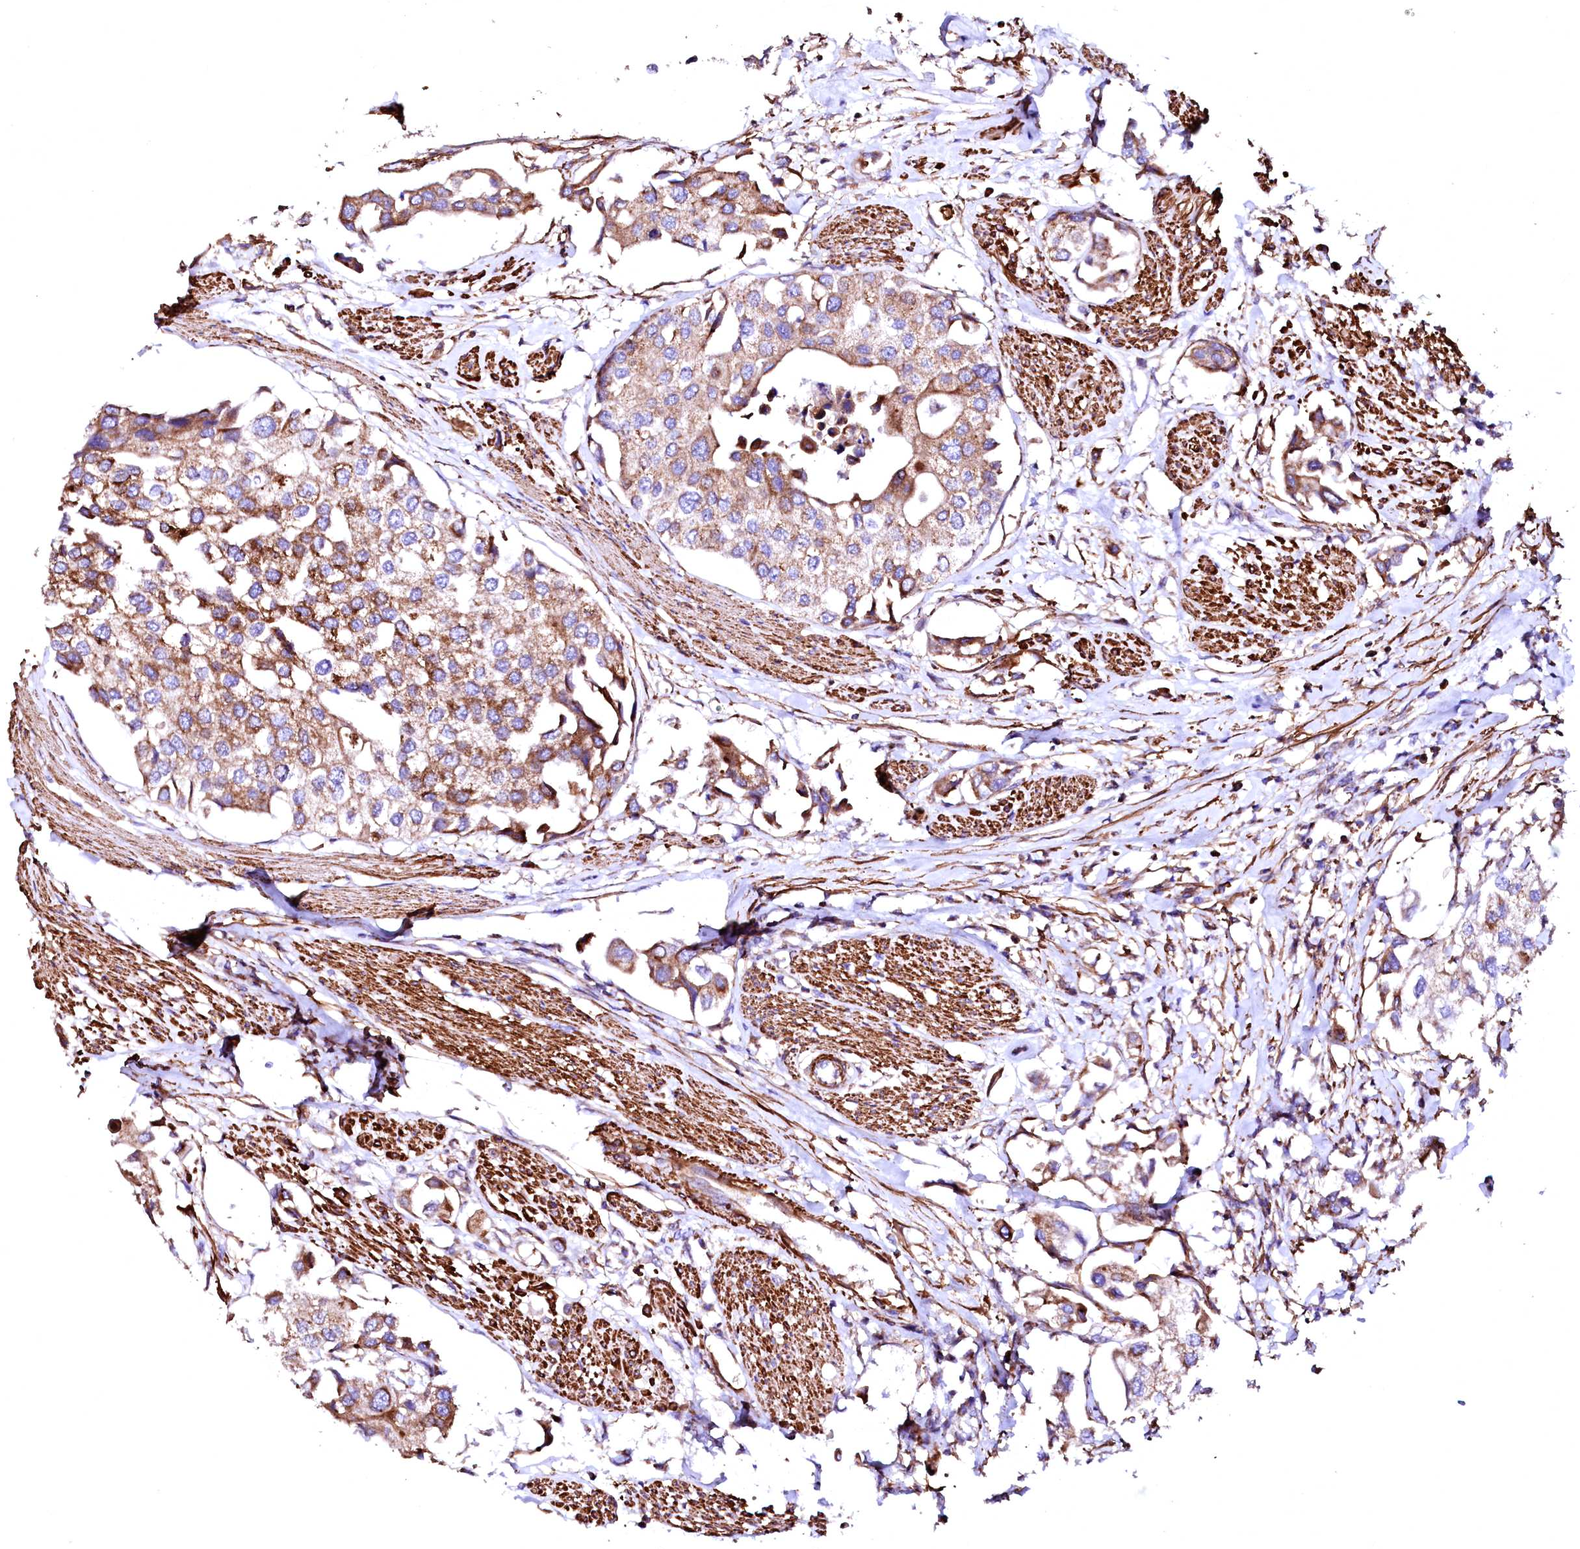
{"staining": {"intensity": "moderate", "quantity": ">75%", "location": "cytoplasmic/membranous"}, "tissue": "urothelial cancer", "cell_type": "Tumor cells", "image_type": "cancer", "snomed": [{"axis": "morphology", "description": "Urothelial carcinoma, High grade"}, {"axis": "topography", "description": "Urinary bladder"}], "caption": "This is a micrograph of immunohistochemistry staining of urothelial cancer, which shows moderate expression in the cytoplasmic/membranous of tumor cells.", "gene": "GPR176", "patient": {"sex": "male", "age": 64}}